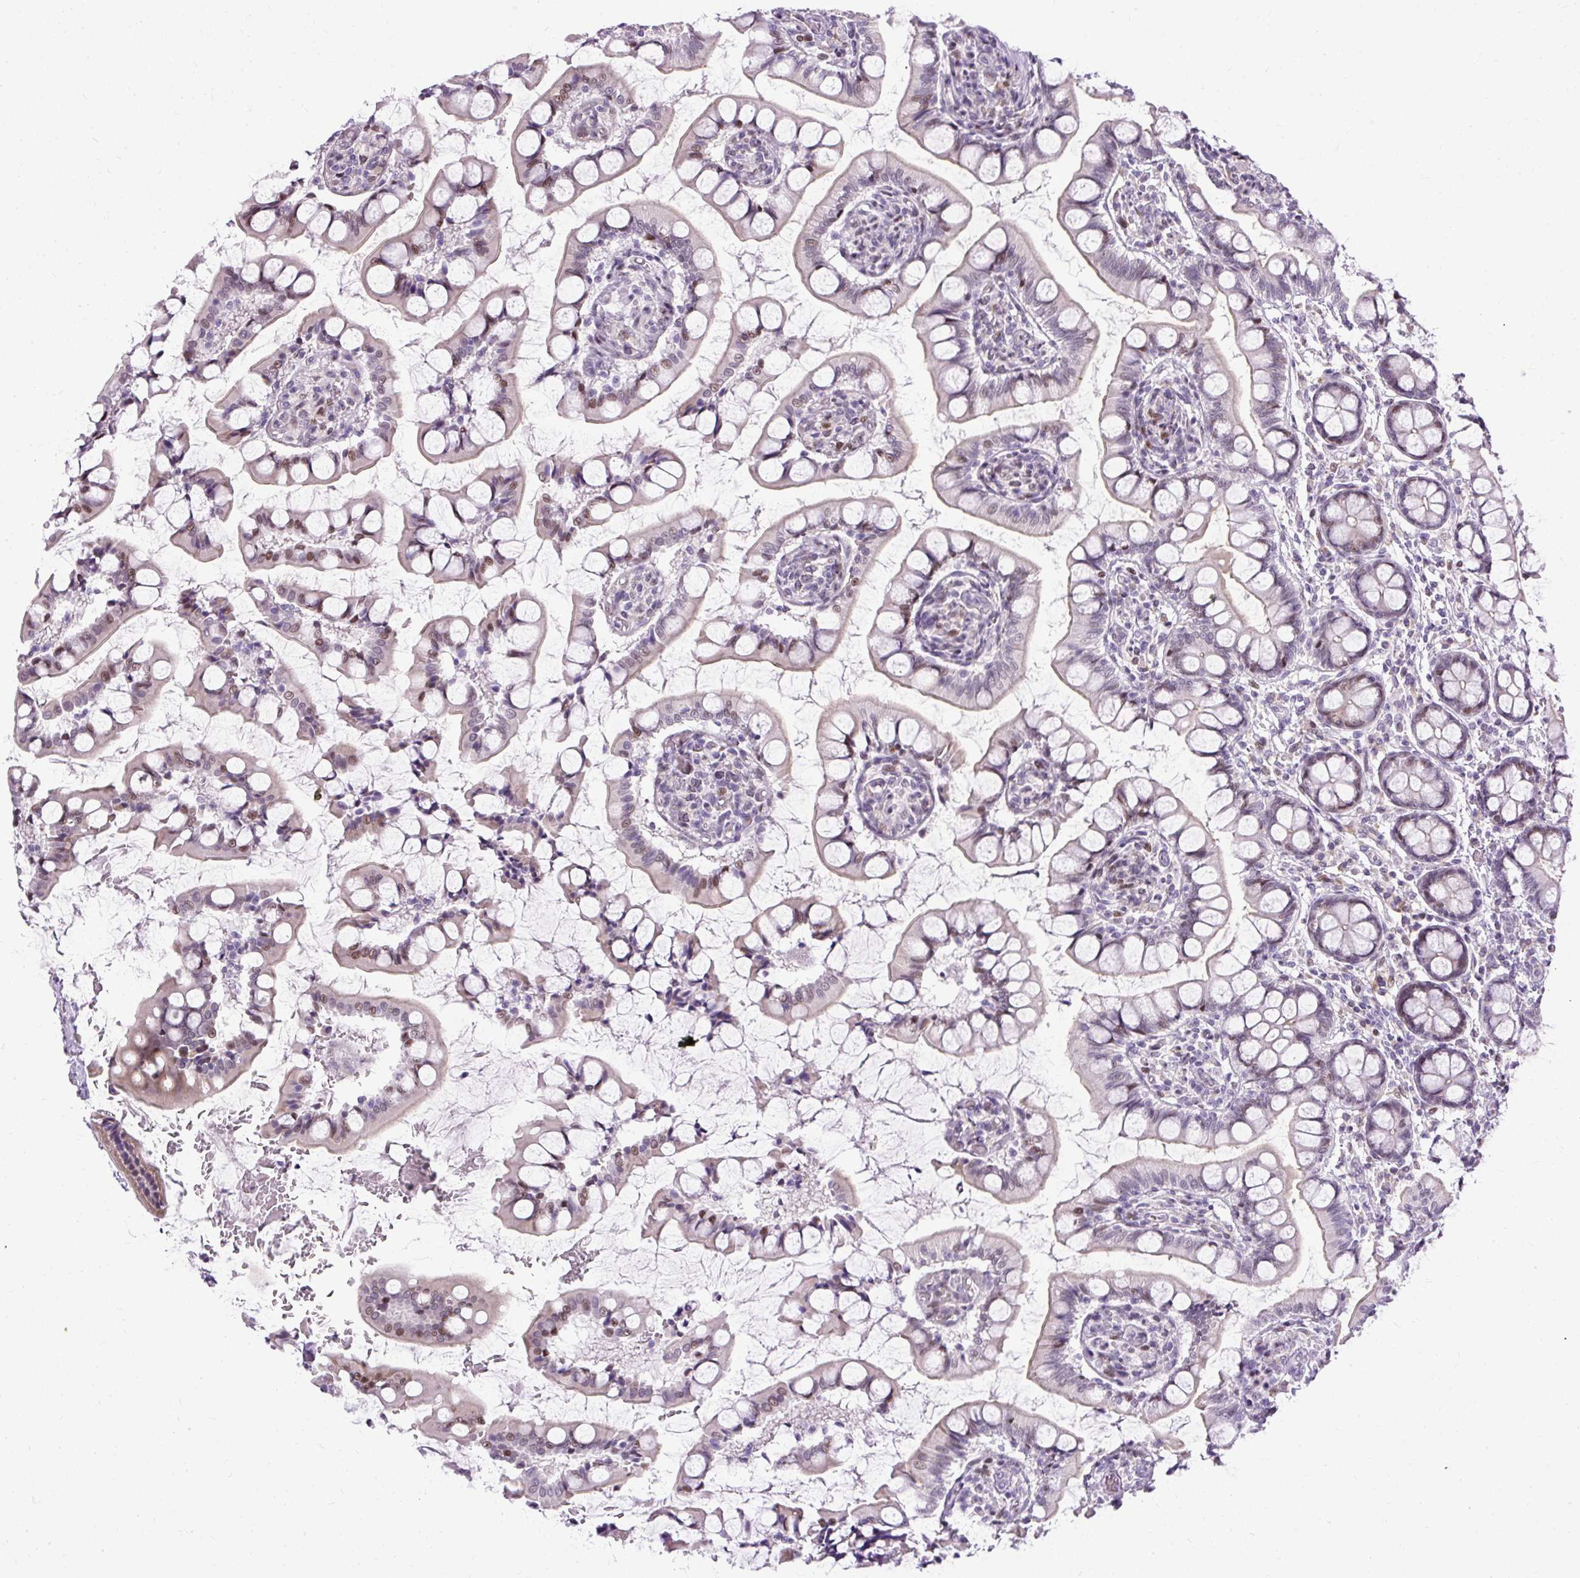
{"staining": {"intensity": "moderate", "quantity": "<25%", "location": "cytoplasmic/membranous,nuclear"}, "tissue": "small intestine", "cell_type": "Glandular cells", "image_type": "normal", "snomed": [{"axis": "morphology", "description": "Normal tissue, NOS"}, {"axis": "topography", "description": "Small intestine"}], "caption": "This histopathology image demonstrates immunohistochemistry staining of normal small intestine, with low moderate cytoplasmic/membranous,nuclear positivity in about <25% of glandular cells.", "gene": "ARHGEF18", "patient": {"sex": "male", "age": 52}}